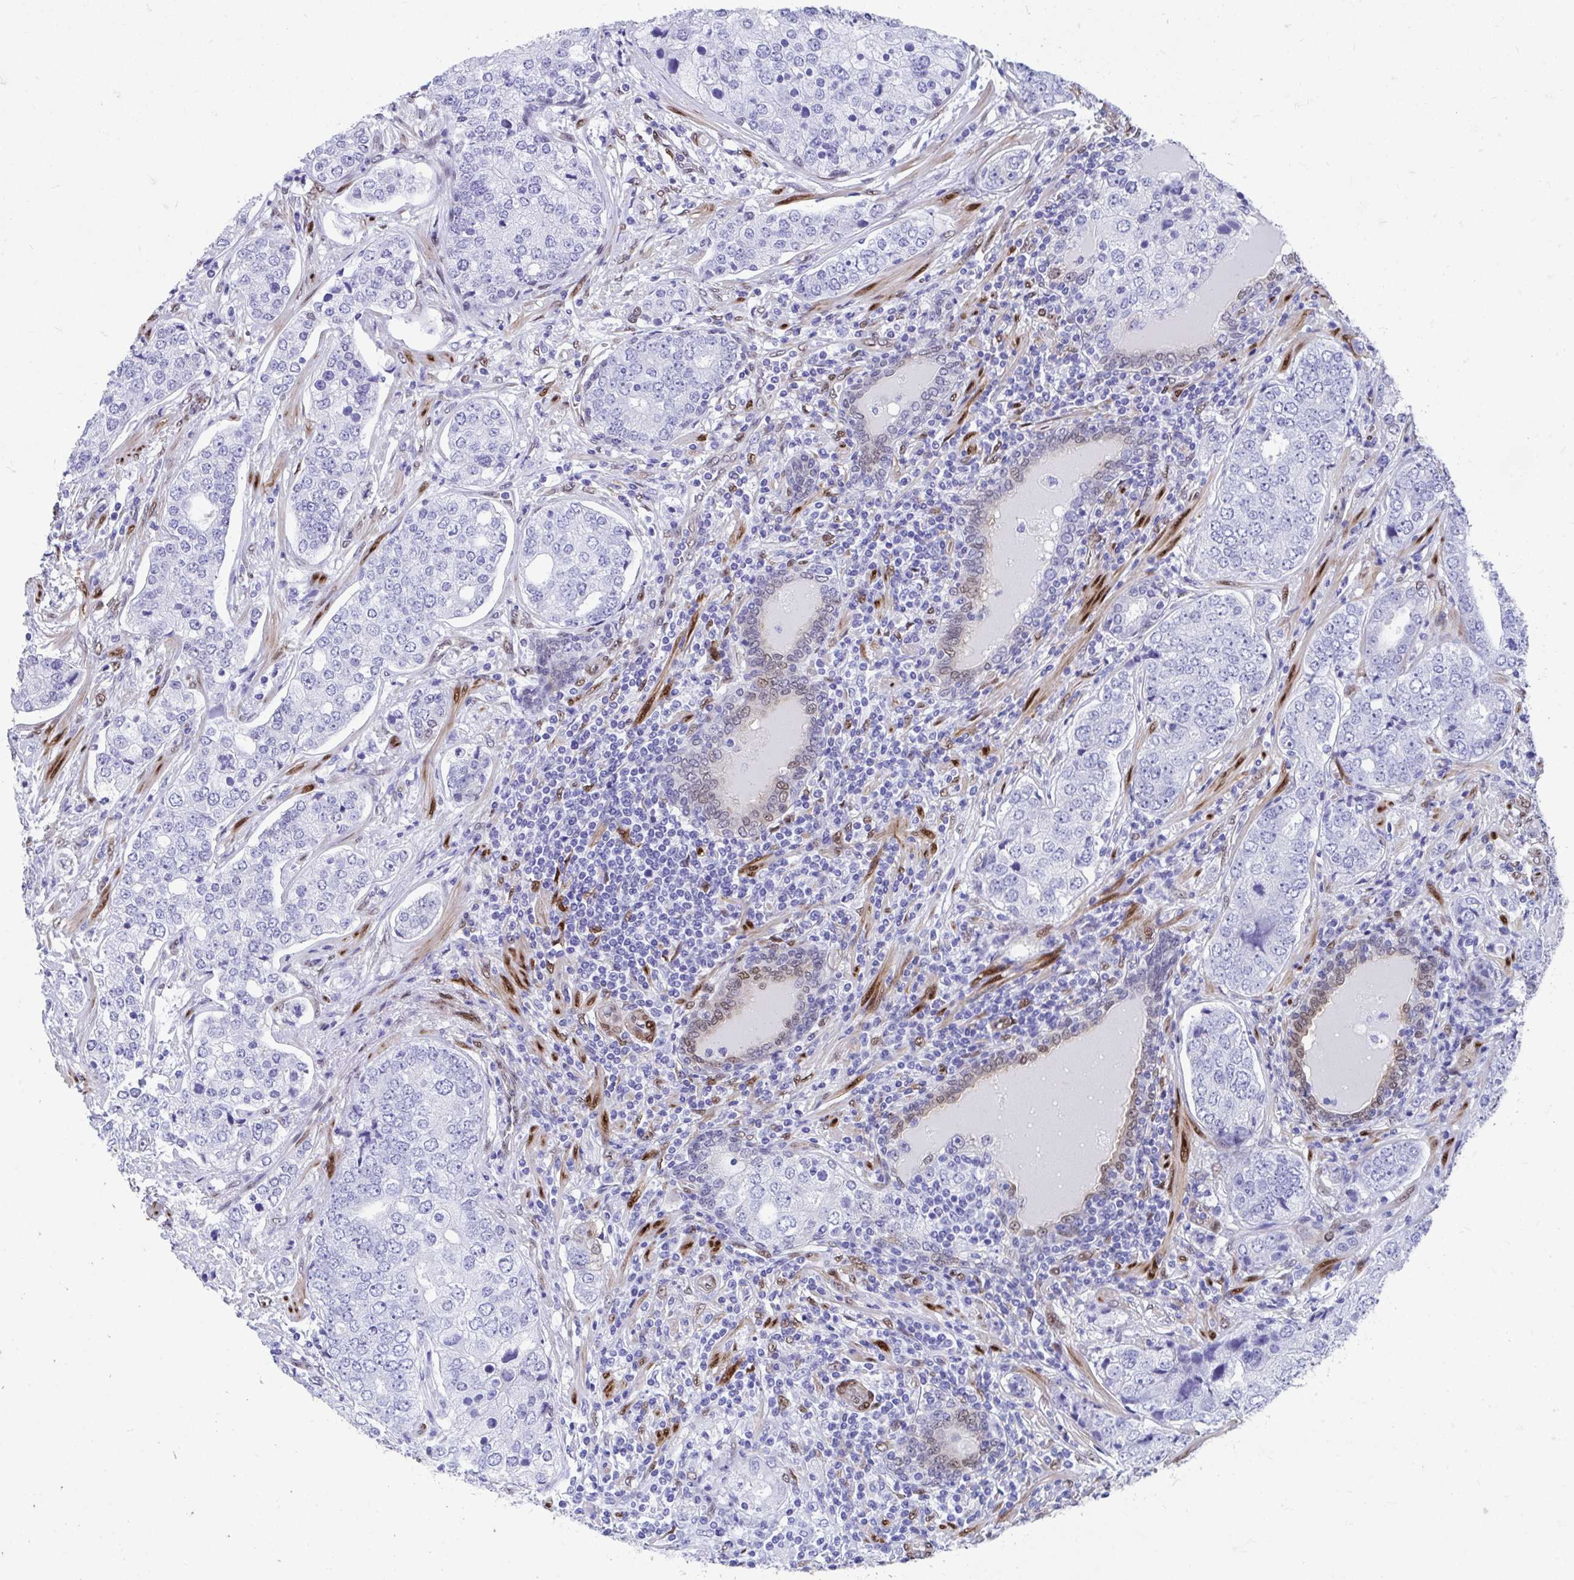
{"staining": {"intensity": "negative", "quantity": "none", "location": "none"}, "tissue": "prostate cancer", "cell_type": "Tumor cells", "image_type": "cancer", "snomed": [{"axis": "morphology", "description": "Adenocarcinoma, High grade"}, {"axis": "topography", "description": "Prostate"}], "caption": "A micrograph of human adenocarcinoma (high-grade) (prostate) is negative for staining in tumor cells.", "gene": "RBPMS", "patient": {"sex": "male", "age": 60}}